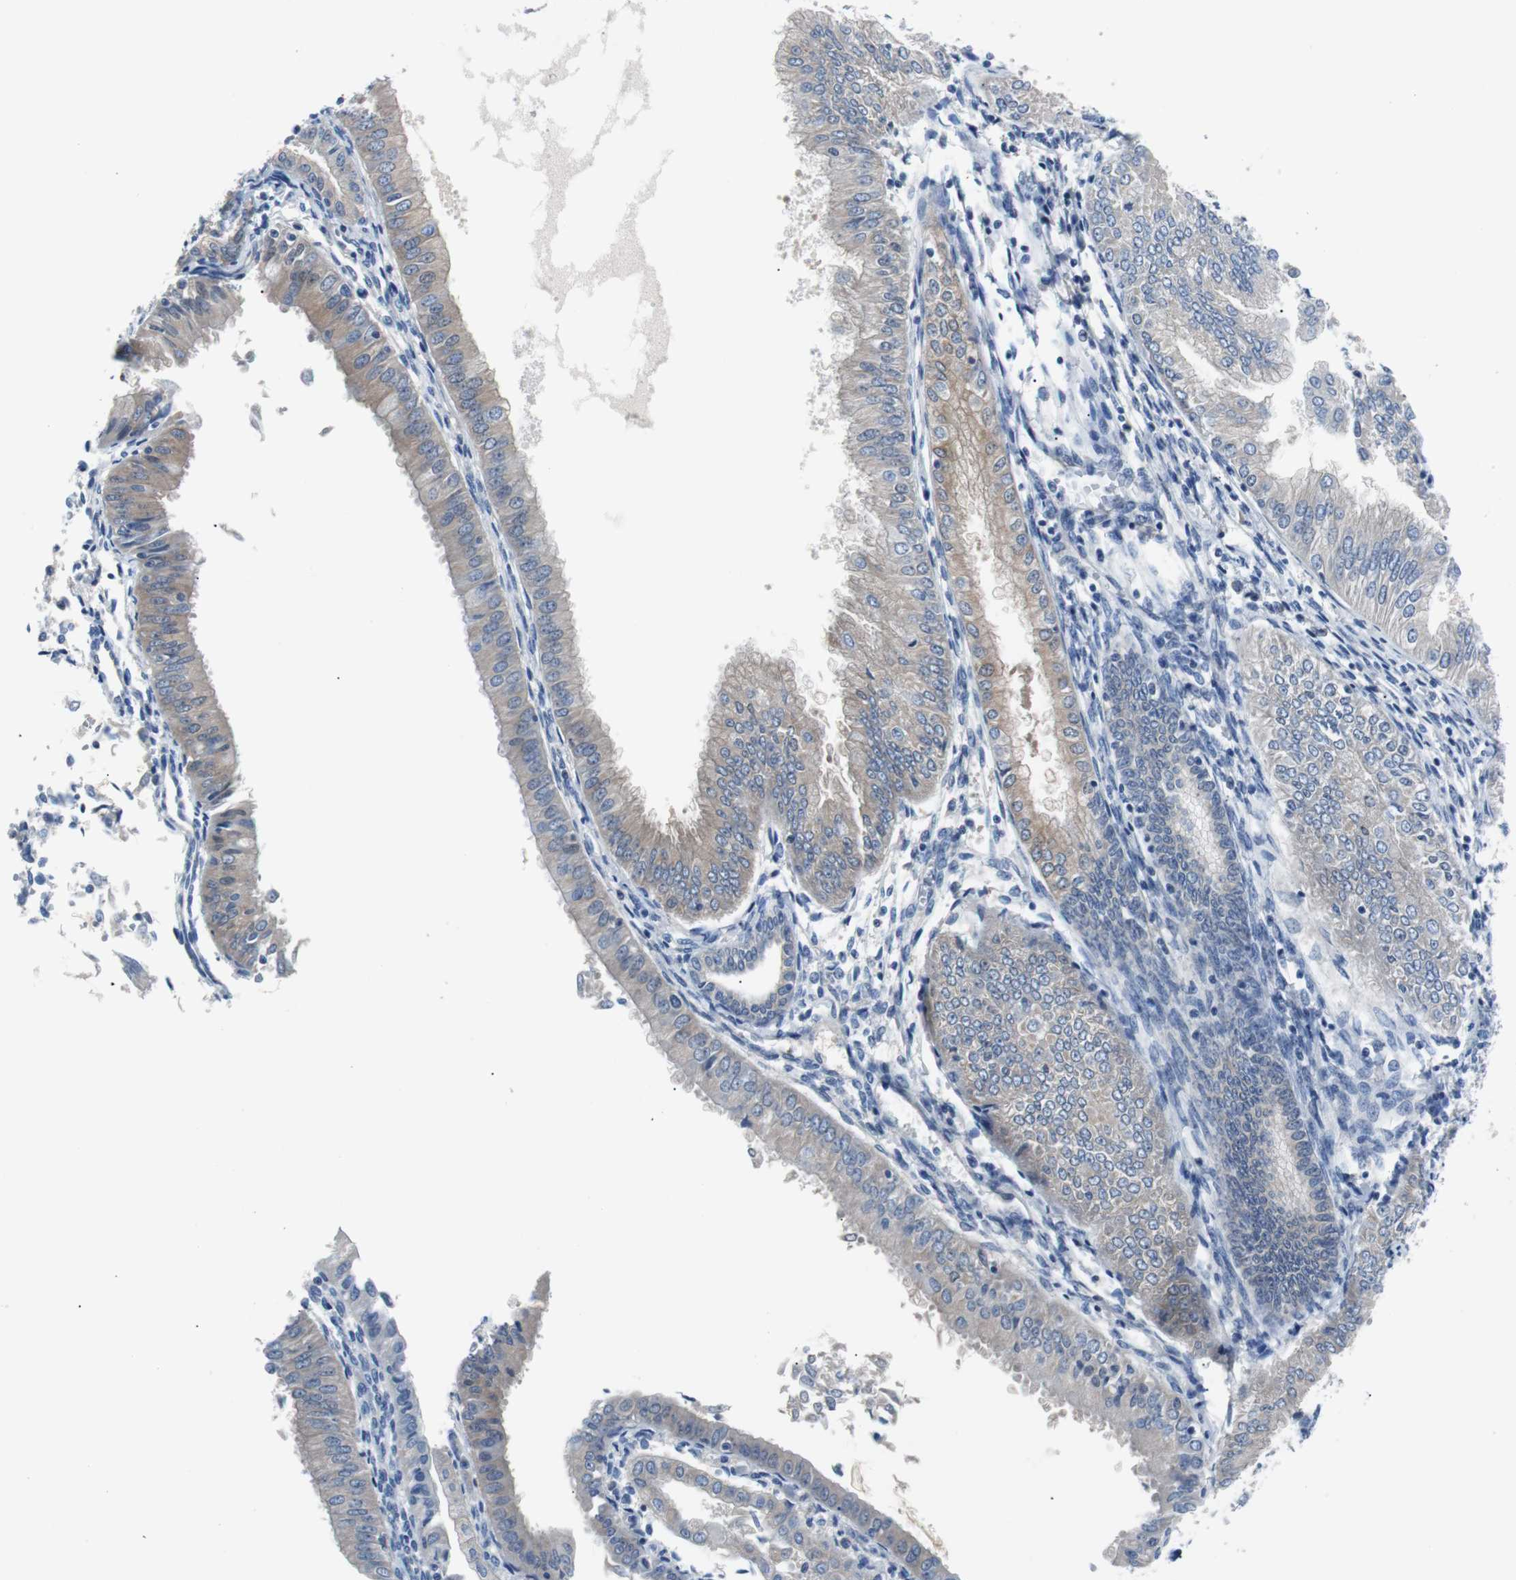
{"staining": {"intensity": "weak", "quantity": "25%-75%", "location": "cytoplasmic/membranous"}, "tissue": "endometrial cancer", "cell_type": "Tumor cells", "image_type": "cancer", "snomed": [{"axis": "morphology", "description": "Adenocarcinoma, NOS"}, {"axis": "topography", "description": "Endometrium"}], "caption": "Brown immunohistochemical staining in endometrial cancer shows weak cytoplasmic/membranous positivity in approximately 25%-75% of tumor cells.", "gene": "EEF2K", "patient": {"sex": "female", "age": 53}}